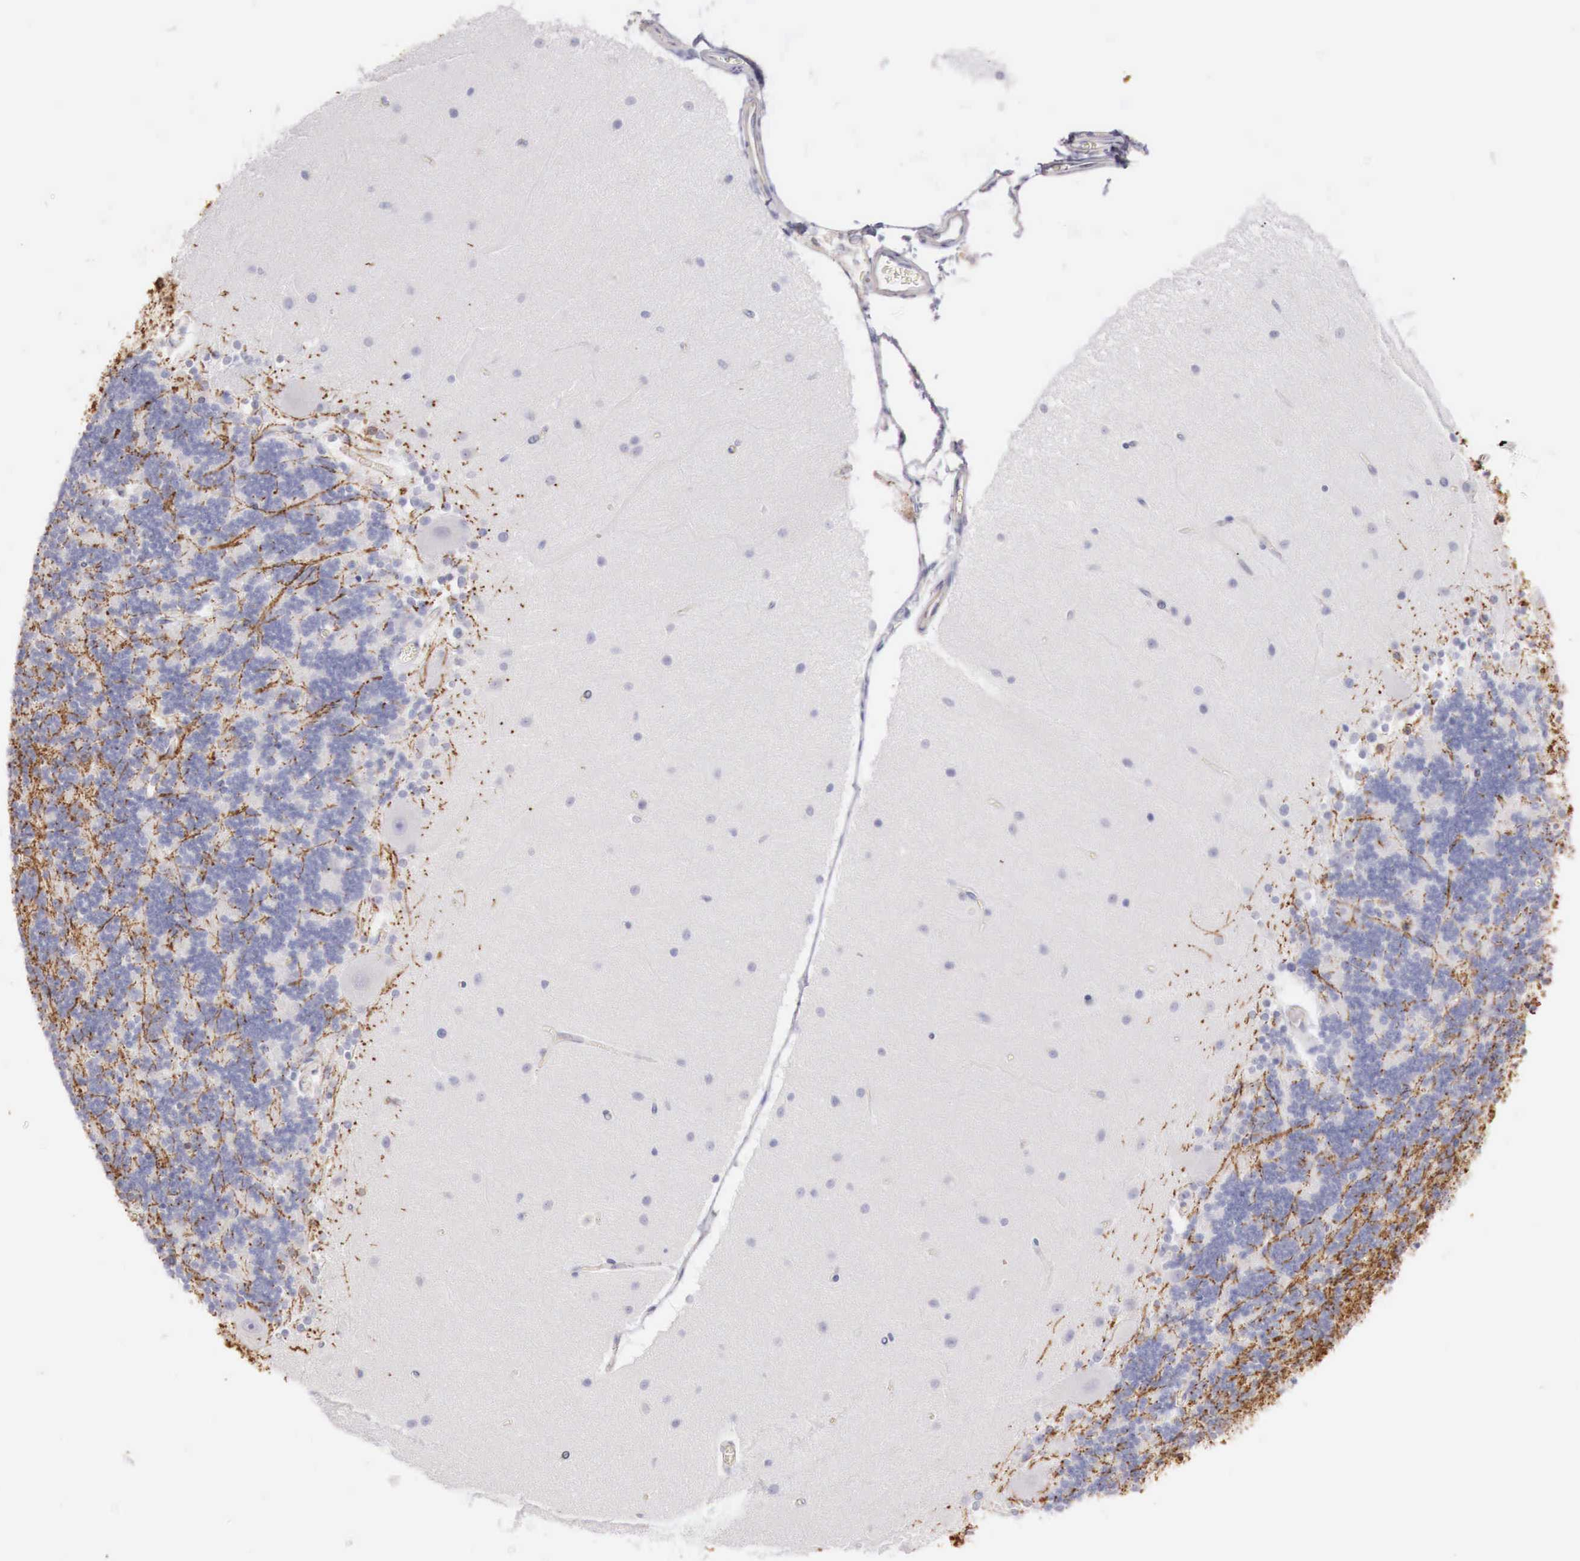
{"staining": {"intensity": "negative", "quantity": "none", "location": "none"}, "tissue": "cerebellum", "cell_type": "Cells in granular layer", "image_type": "normal", "snomed": [{"axis": "morphology", "description": "Normal tissue, NOS"}, {"axis": "topography", "description": "Cerebellum"}], "caption": "Protein analysis of normal cerebellum reveals no significant expression in cells in granular layer. (Stains: DAB (3,3'-diaminobenzidine) immunohistochemistry (IHC) with hematoxylin counter stain, Microscopy: brightfield microscopy at high magnification).", "gene": "TRIM13", "patient": {"sex": "female", "age": 54}}